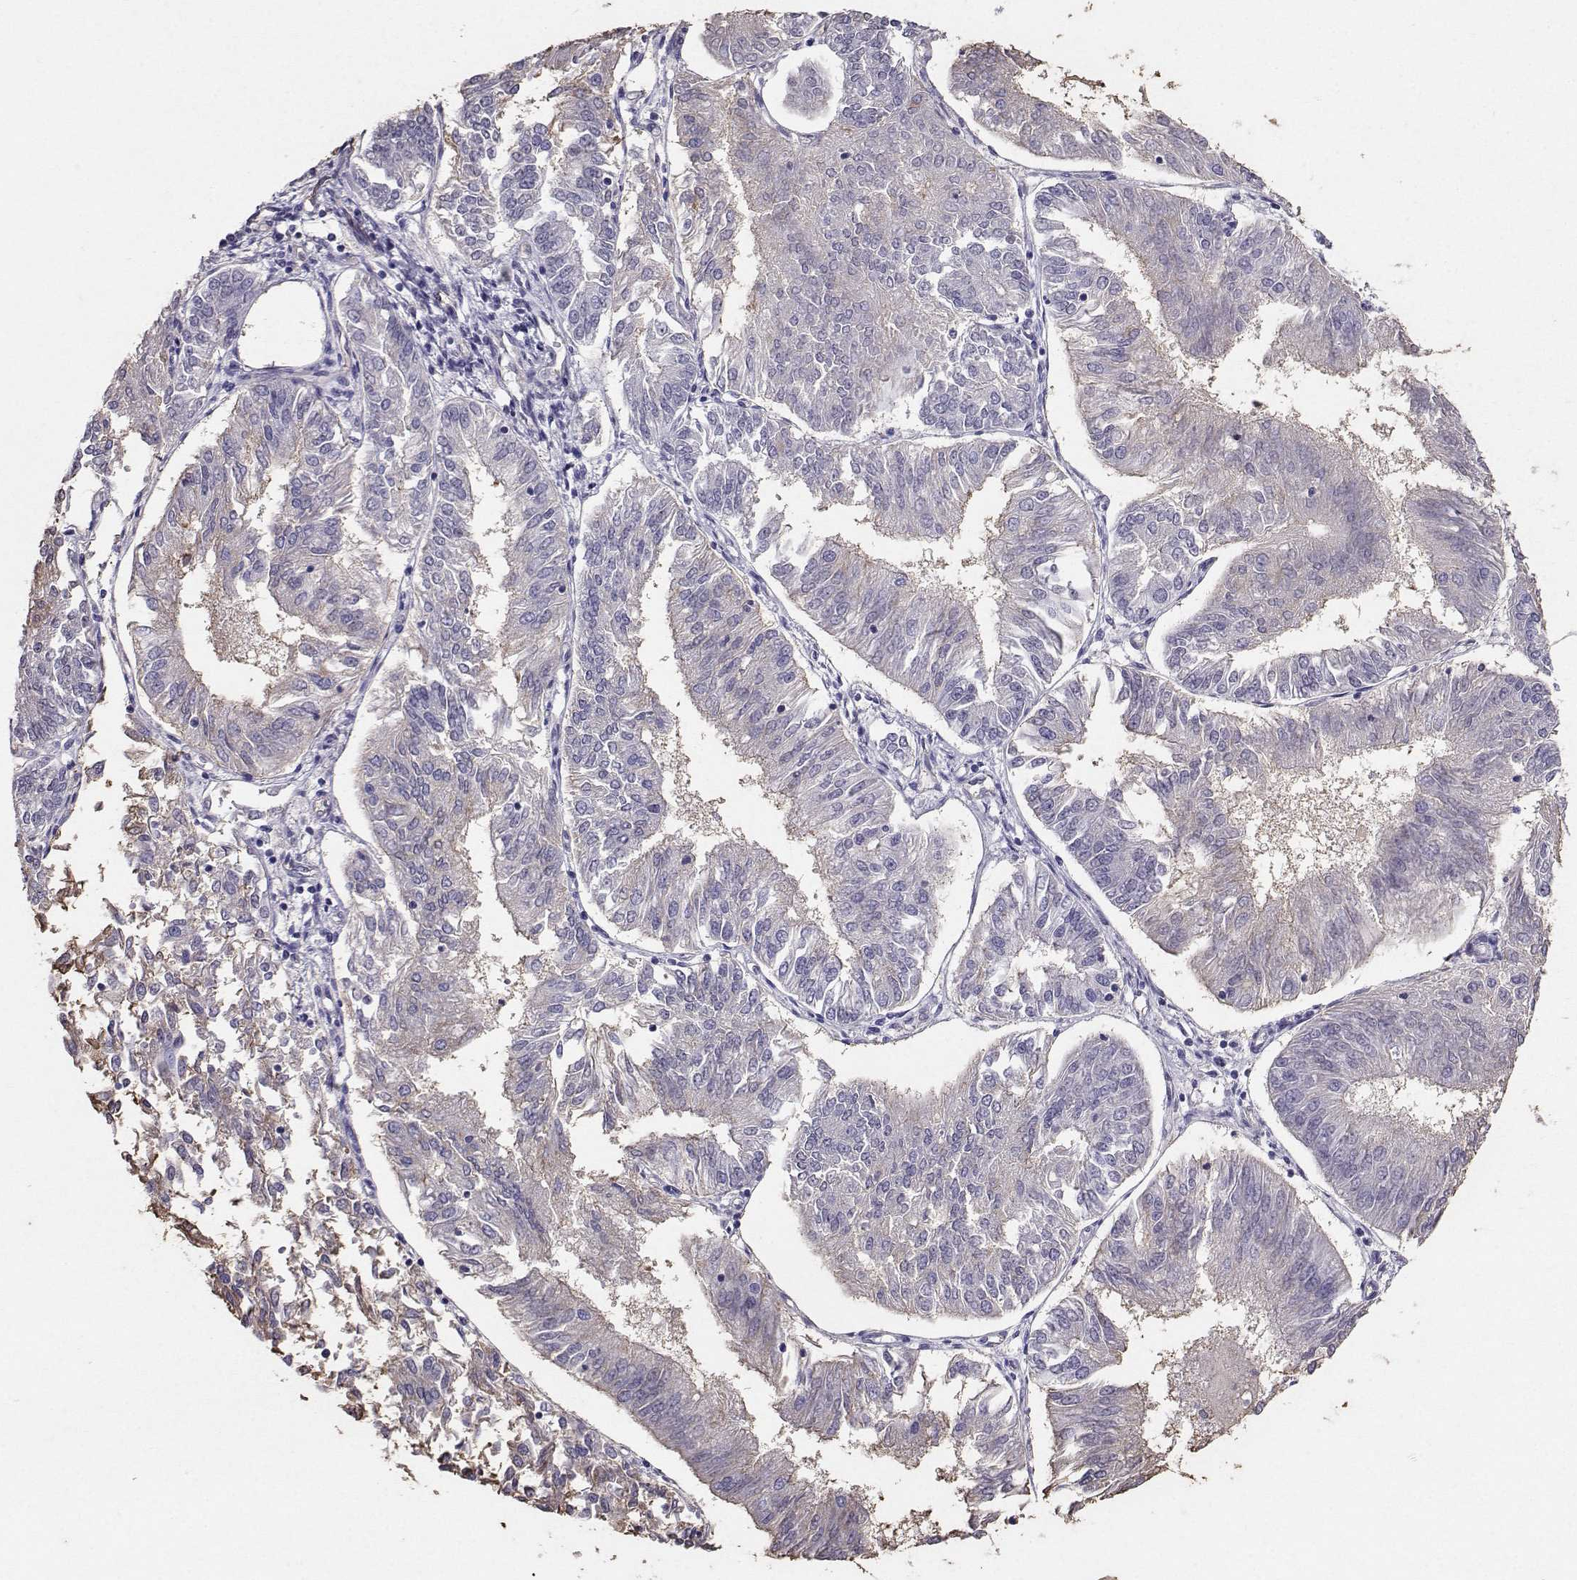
{"staining": {"intensity": "weak", "quantity": ">75%", "location": "cytoplasmic/membranous"}, "tissue": "endometrial cancer", "cell_type": "Tumor cells", "image_type": "cancer", "snomed": [{"axis": "morphology", "description": "Adenocarcinoma, NOS"}, {"axis": "topography", "description": "Endometrium"}], "caption": "Immunohistochemical staining of human endometrial cancer (adenocarcinoma) displays weak cytoplasmic/membranous protein positivity in approximately >75% of tumor cells.", "gene": "CLUL1", "patient": {"sex": "female", "age": 58}}